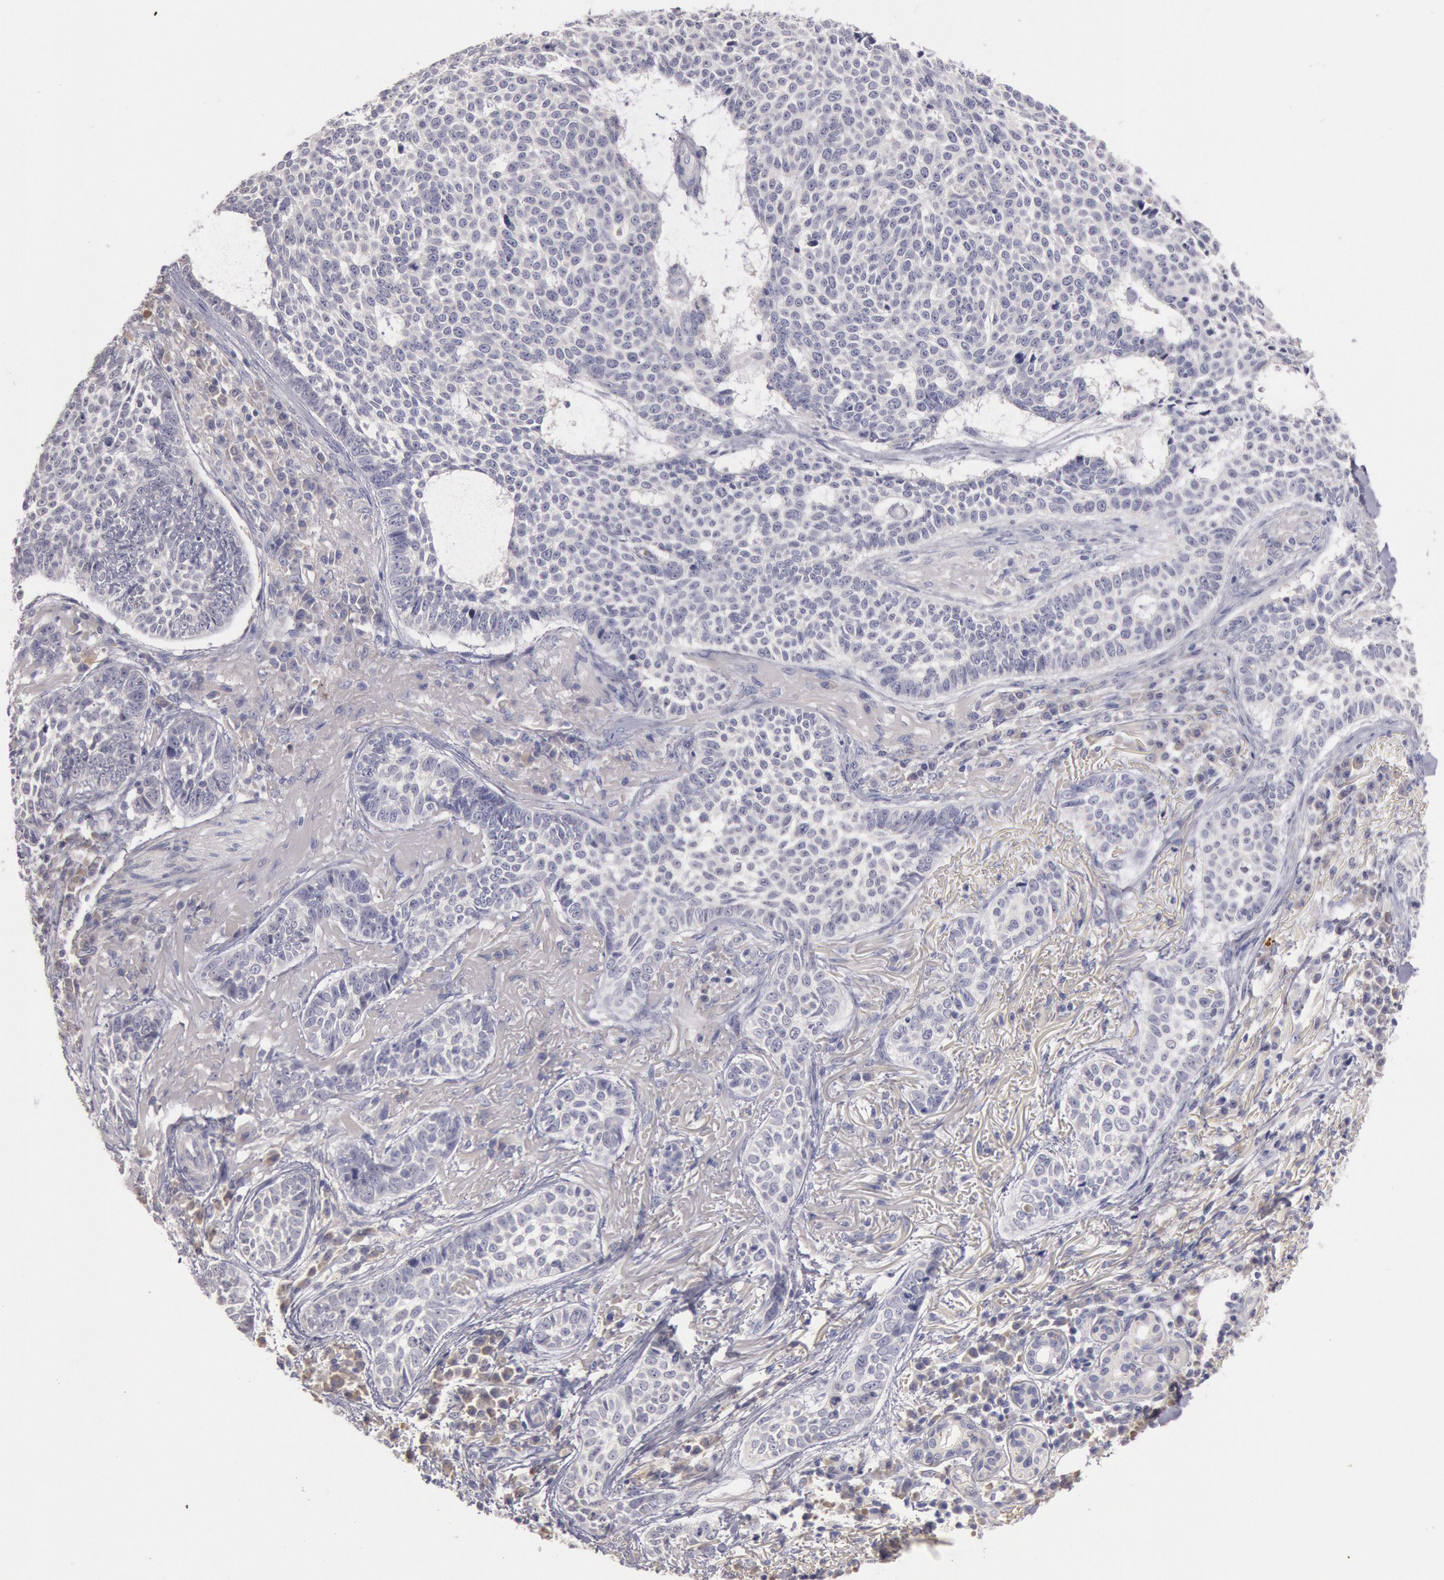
{"staining": {"intensity": "negative", "quantity": "none", "location": "none"}, "tissue": "skin cancer", "cell_type": "Tumor cells", "image_type": "cancer", "snomed": [{"axis": "morphology", "description": "Basal cell carcinoma"}, {"axis": "topography", "description": "Skin"}], "caption": "This is an immunohistochemistry image of skin basal cell carcinoma. There is no expression in tumor cells.", "gene": "C1R", "patient": {"sex": "female", "age": 89}}